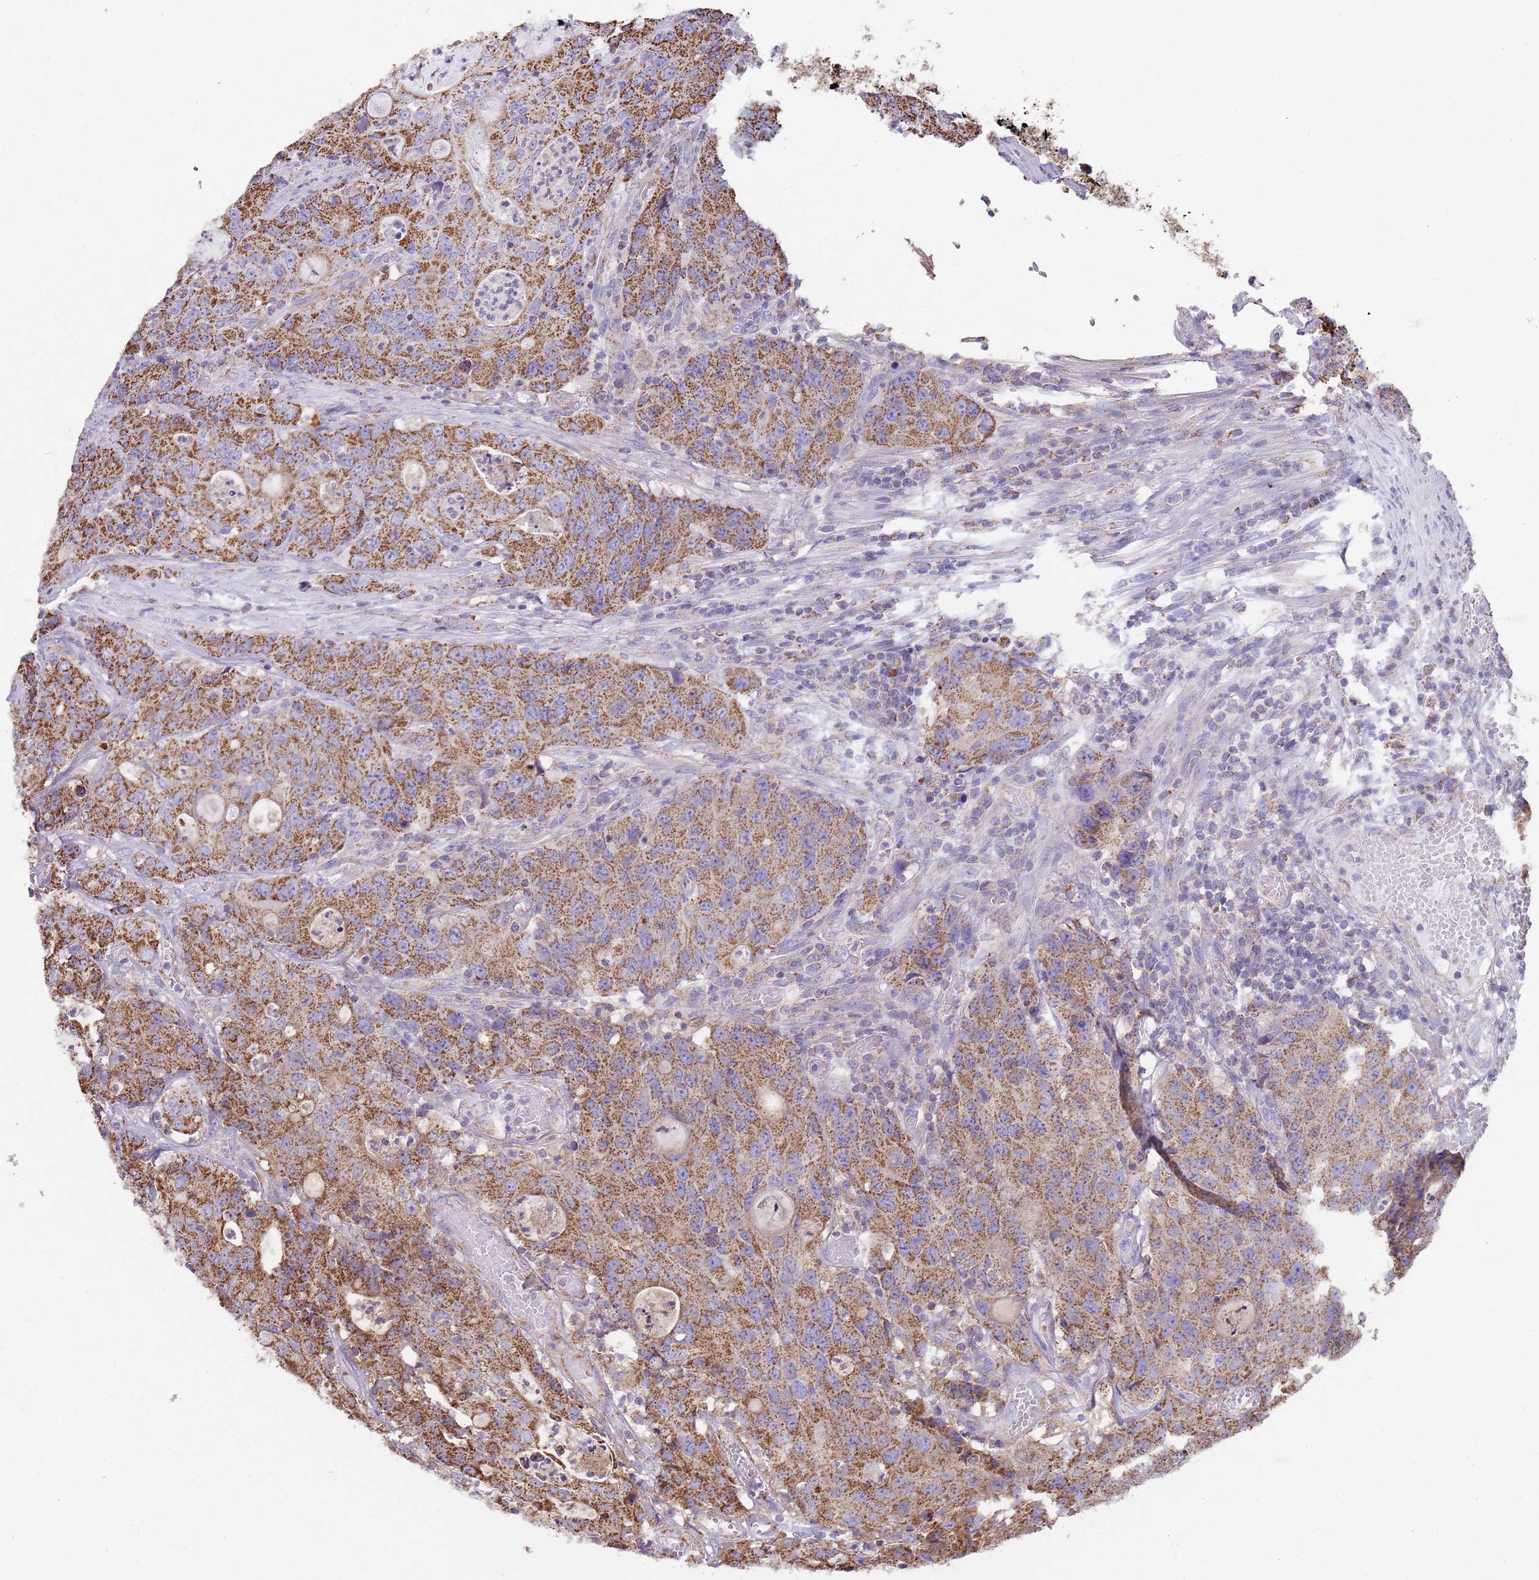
{"staining": {"intensity": "strong", "quantity": ">75%", "location": "cytoplasmic/membranous"}, "tissue": "colorectal cancer", "cell_type": "Tumor cells", "image_type": "cancer", "snomed": [{"axis": "morphology", "description": "Adenocarcinoma, NOS"}, {"axis": "topography", "description": "Colon"}], "caption": "Adenocarcinoma (colorectal) stained with a protein marker shows strong staining in tumor cells.", "gene": "TTLL1", "patient": {"sex": "male", "age": 83}}